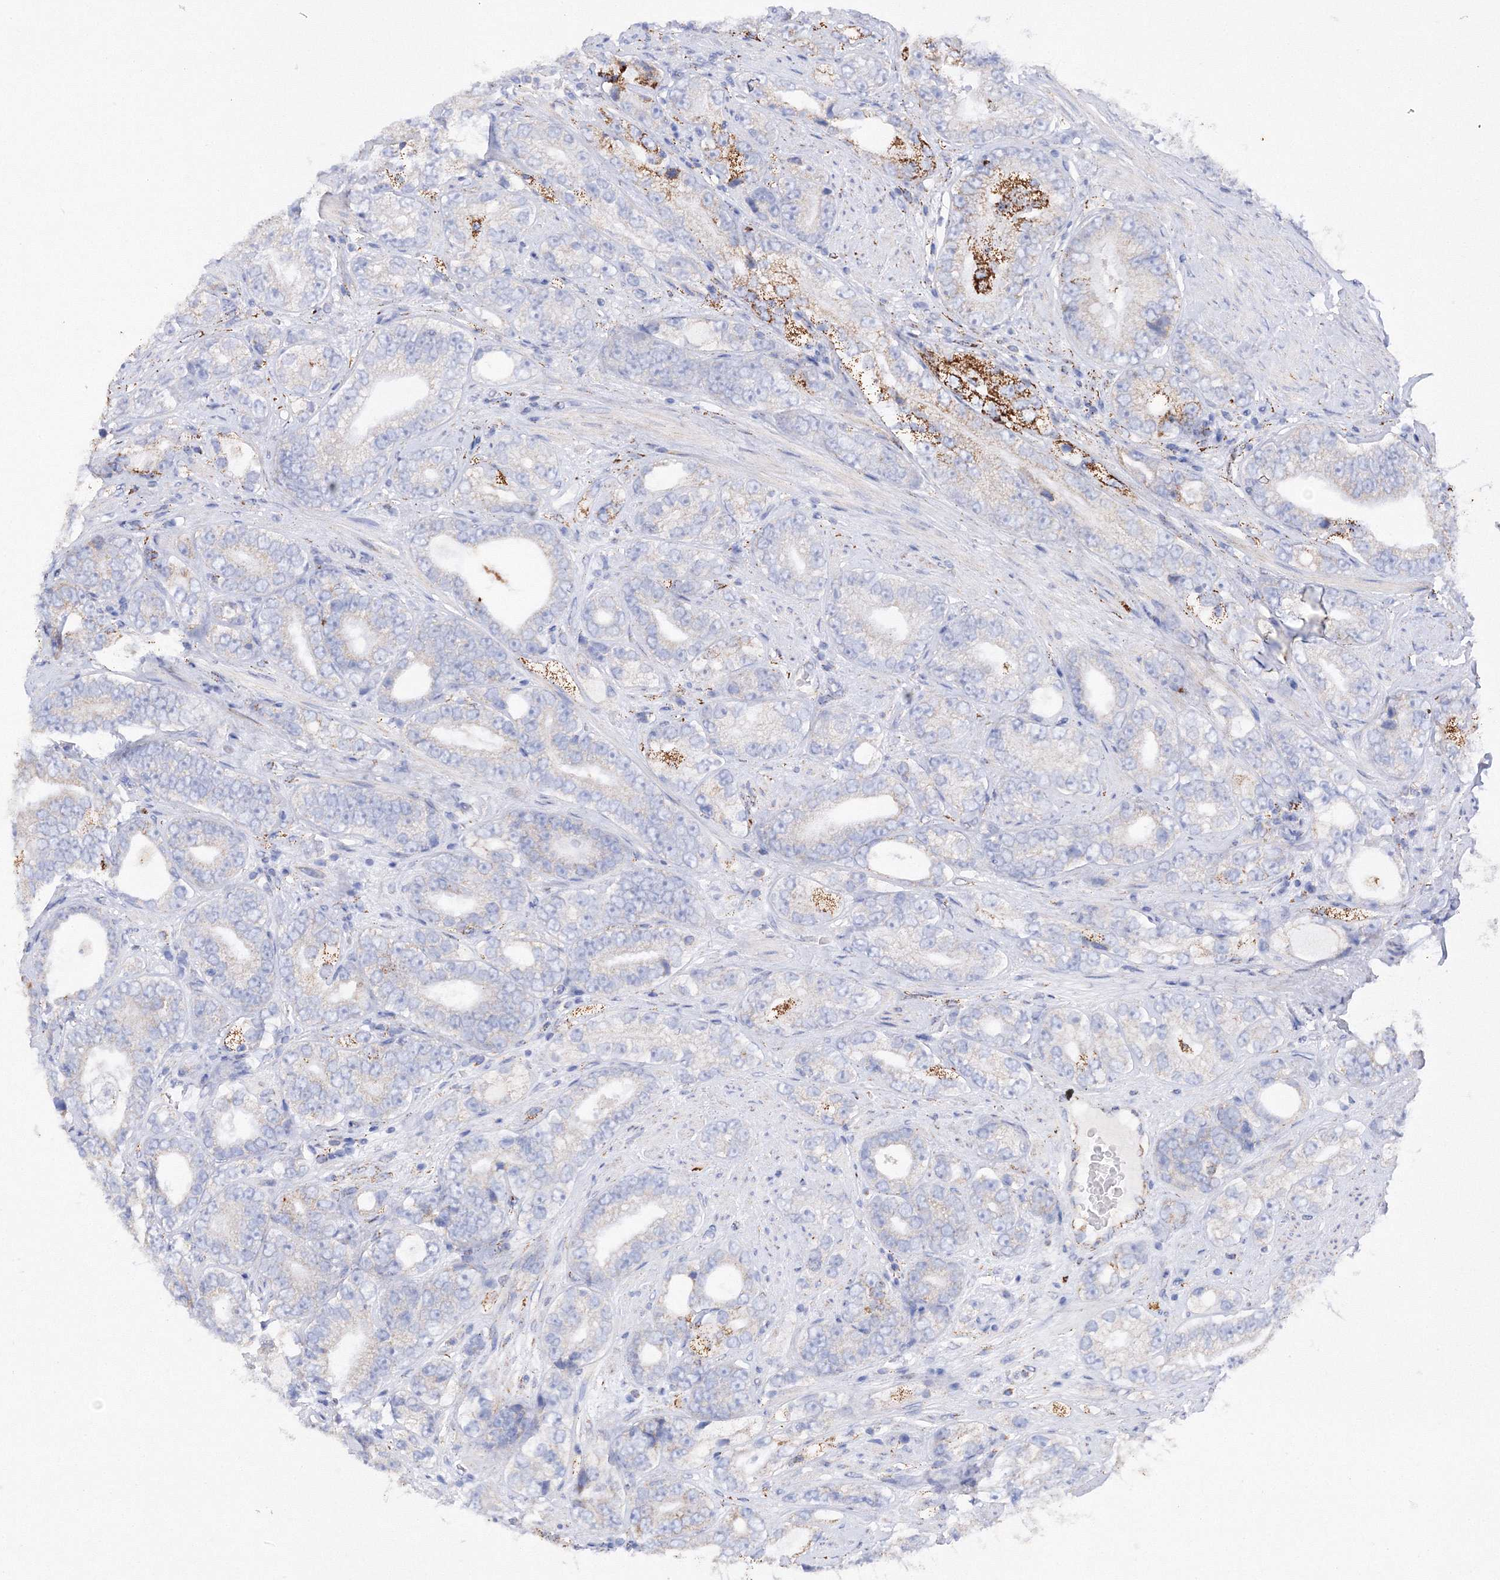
{"staining": {"intensity": "strong", "quantity": "<25%", "location": "cytoplasmic/membranous"}, "tissue": "prostate cancer", "cell_type": "Tumor cells", "image_type": "cancer", "snomed": [{"axis": "morphology", "description": "Adenocarcinoma, High grade"}, {"axis": "topography", "description": "Prostate"}], "caption": "Protein staining of prostate adenocarcinoma (high-grade) tissue displays strong cytoplasmic/membranous expression in about <25% of tumor cells. (DAB (3,3'-diaminobenzidine) IHC, brown staining for protein, blue staining for nuclei).", "gene": "MERTK", "patient": {"sex": "male", "age": 56}}